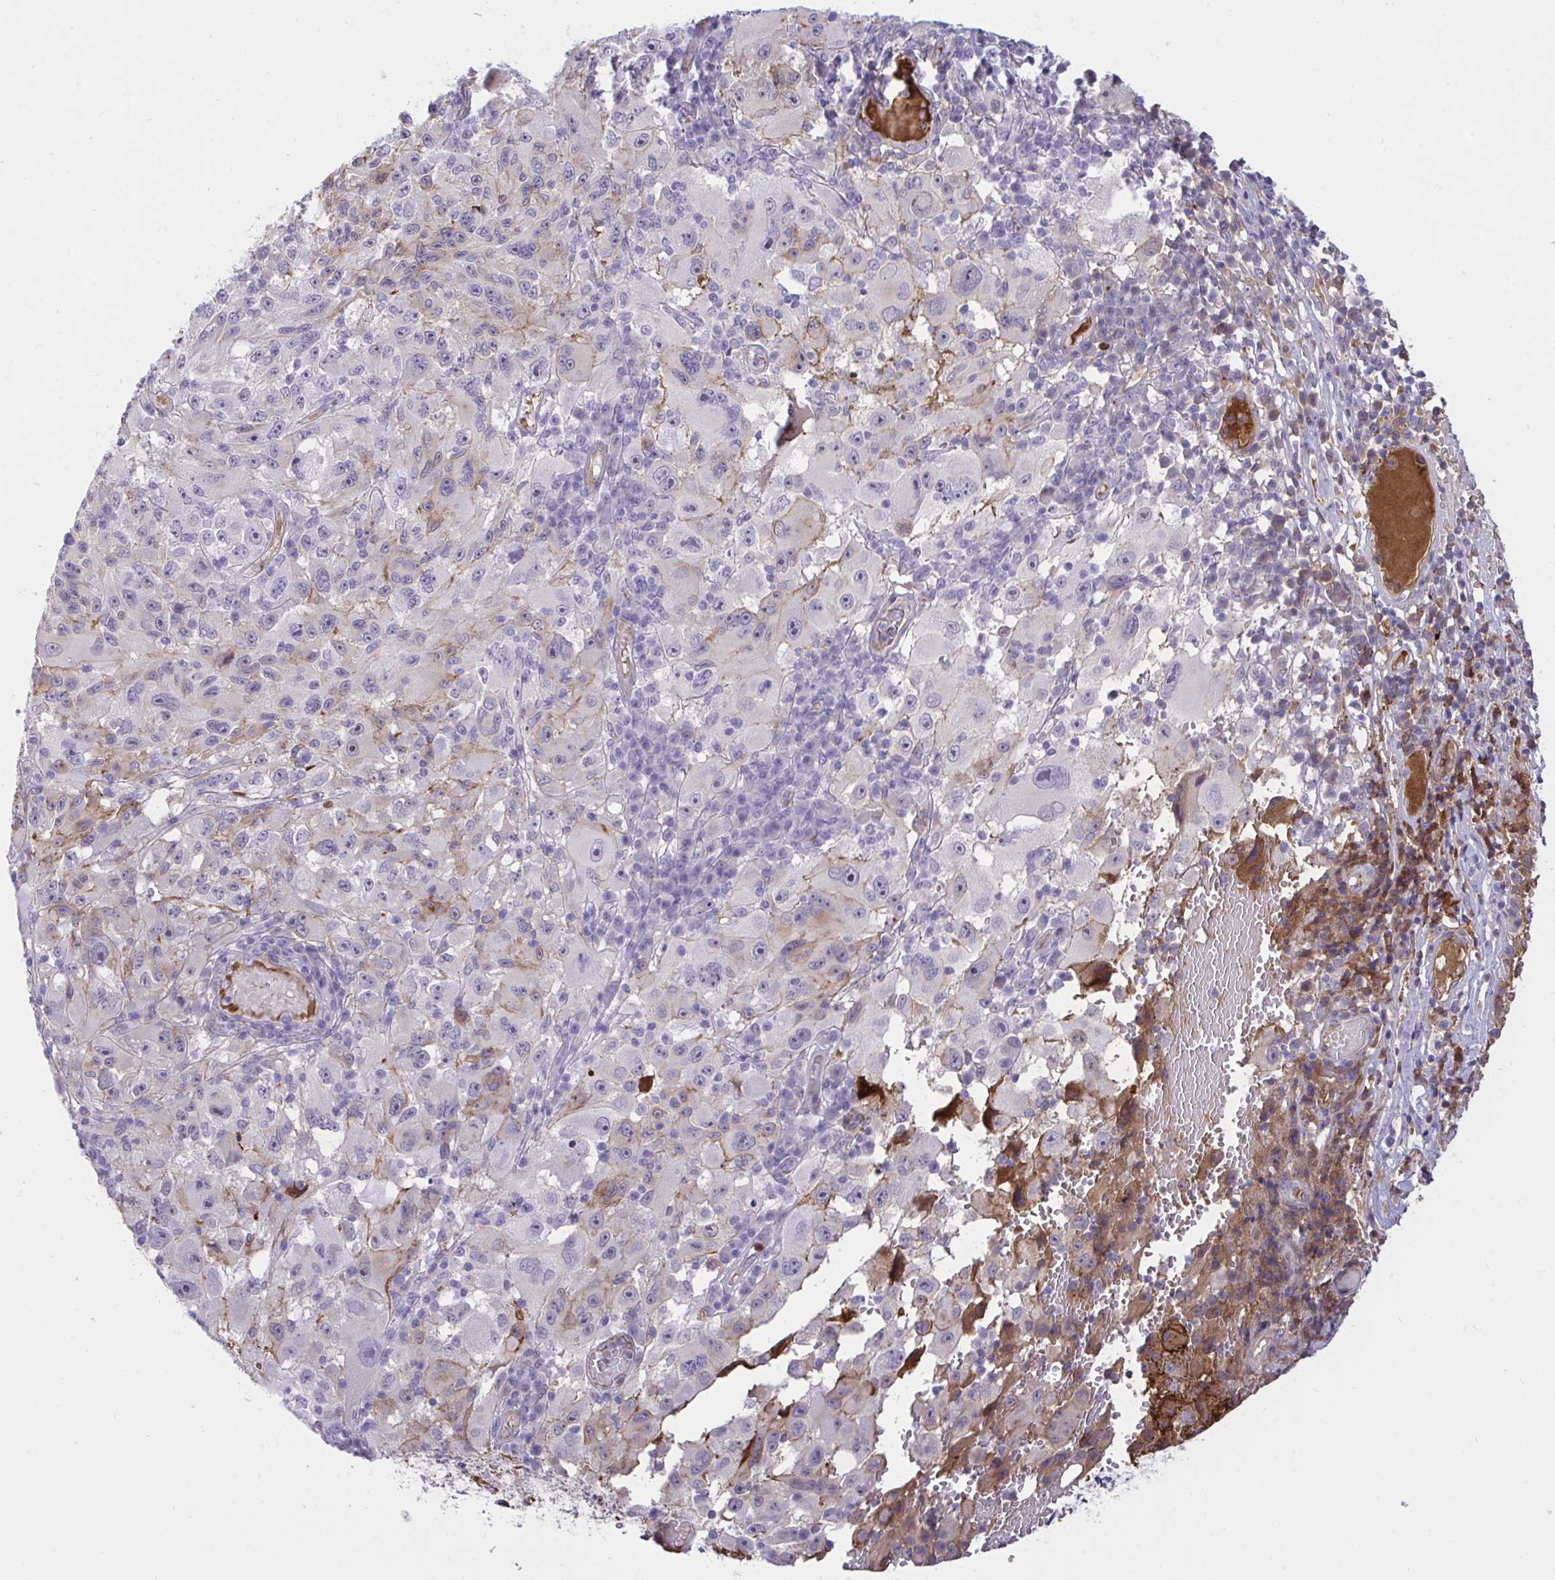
{"staining": {"intensity": "weak", "quantity": "<25%", "location": "cytoplasmic/membranous"}, "tissue": "melanoma", "cell_type": "Tumor cells", "image_type": "cancer", "snomed": [{"axis": "morphology", "description": "Malignant melanoma, NOS"}, {"axis": "topography", "description": "Skin"}], "caption": "High power microscopy image of an immunohistochemistry (IHC) histopathology image of malignant melanoma, revealing no significant positivity in tumor cells.", "gene": "F2", "patient": {"sex": "female", "age": 71}}